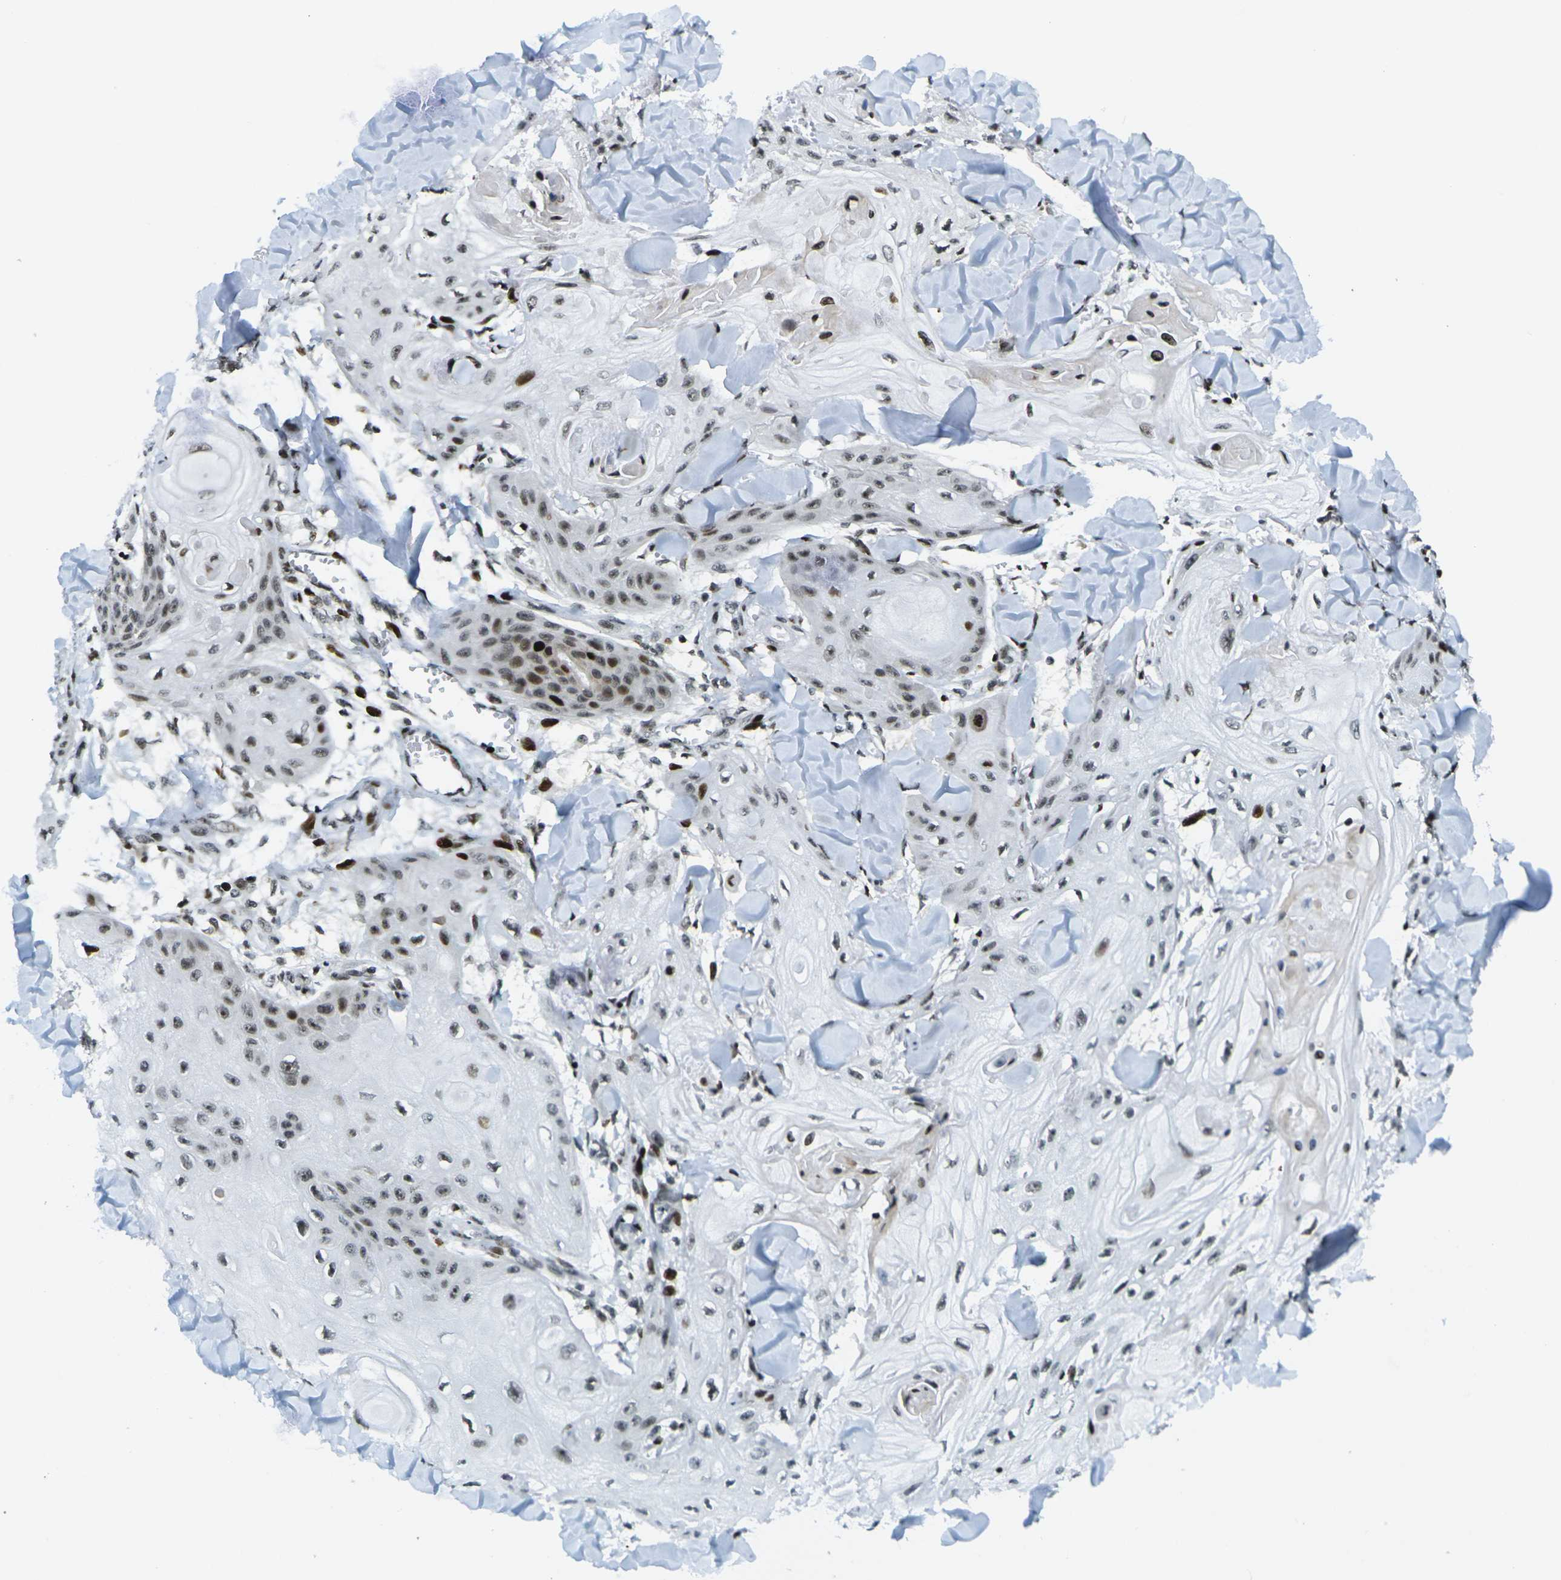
{"staining": {"intensity": "moderate", "quantity": ">75%", "location": "nuclear"}, "tissue": "skin cancer", "cell_type": "Tumor cells", "image_type": "cancer", "snomed": [{"axis": "morphology", "description": "Squamous cell carcinoma, NOS"}, {"axis": "topography", "description": "Skin"}], "caption": "Moderate nuclear positivity for a protein is present in about >75% of tumor cells of skin cancer using immunohistochemistry.", "gene": "H3-3A", "patient": {"sex": "male", "age": 74}}